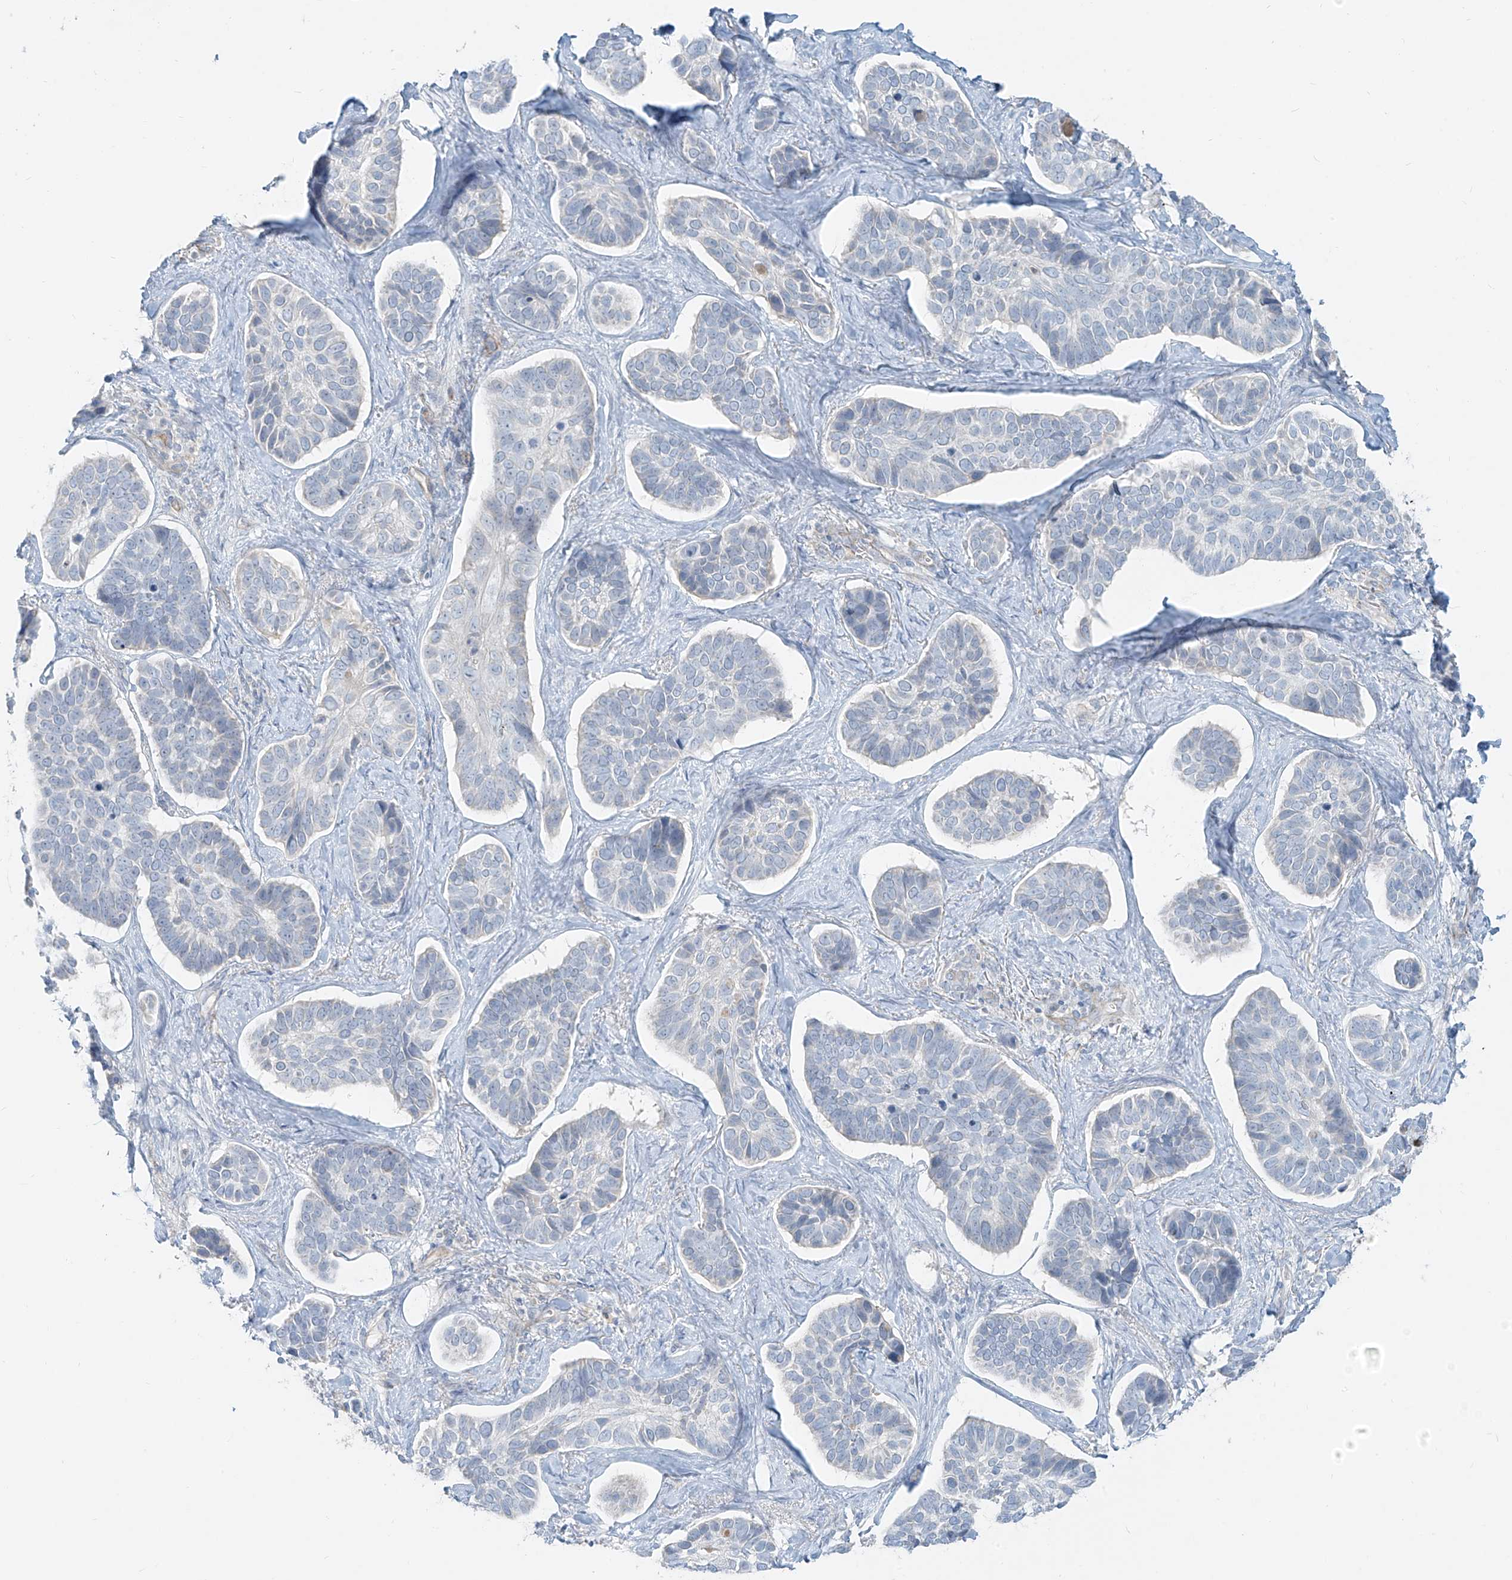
{"staining": {"intensity": "negative", "quantity": "none", "location": "none"}, "tissue": "skin cancer", "cell_type": "Tumor cells", "image_type": "cancer", "snomed": [{"axis": "morphology", "description": "Basal cell carcinoma"}, {"axis": "topography", "description": "Skin"}], "caption": "DAB immunohistochemical staining of skin cancer shows no significant expression in tumor cells. (Brightfield microscopy of DAB (3,3'-diaminobenzidine) IHC at high magnification).", "gene": "C2orf42", "patient": {"sex": "male", "age": 62}}